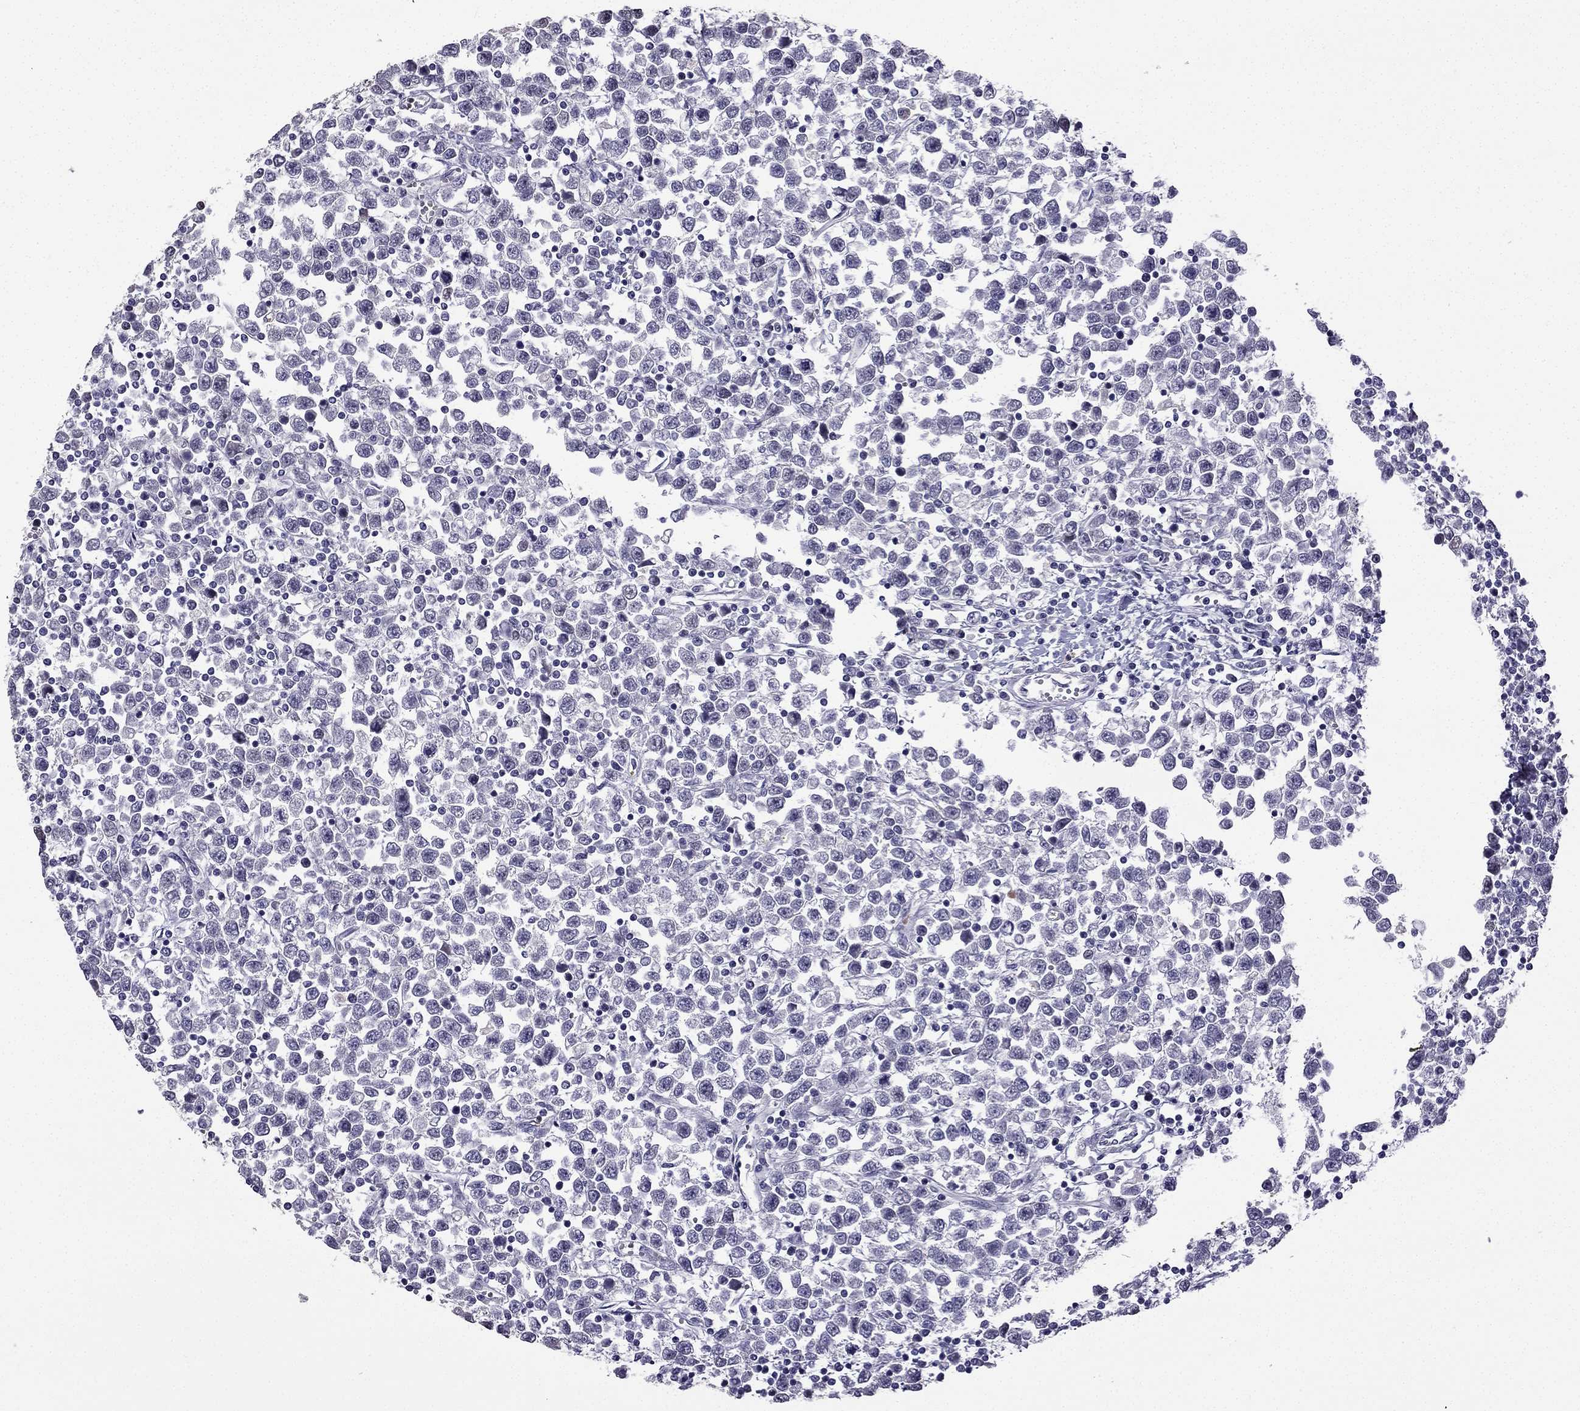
{"staining": {"intensity": "negative", "quantity": "none", "location": "none"}, "tissue": "testis cancer", "cell_type": "Tumor cells", "image_type": "cancer", "snomed": [{"axis": "morphology", "description": "Seminoma, NOS"}, {"axis": "topography", "description": "Testis"}], "caption": "The immunohistochemistry histopathology image has no significant expression in tumor cells of seminoma (testis) tissue.", "gene": "UHRF1", "patient": {"sex": "male", "age": 34}}